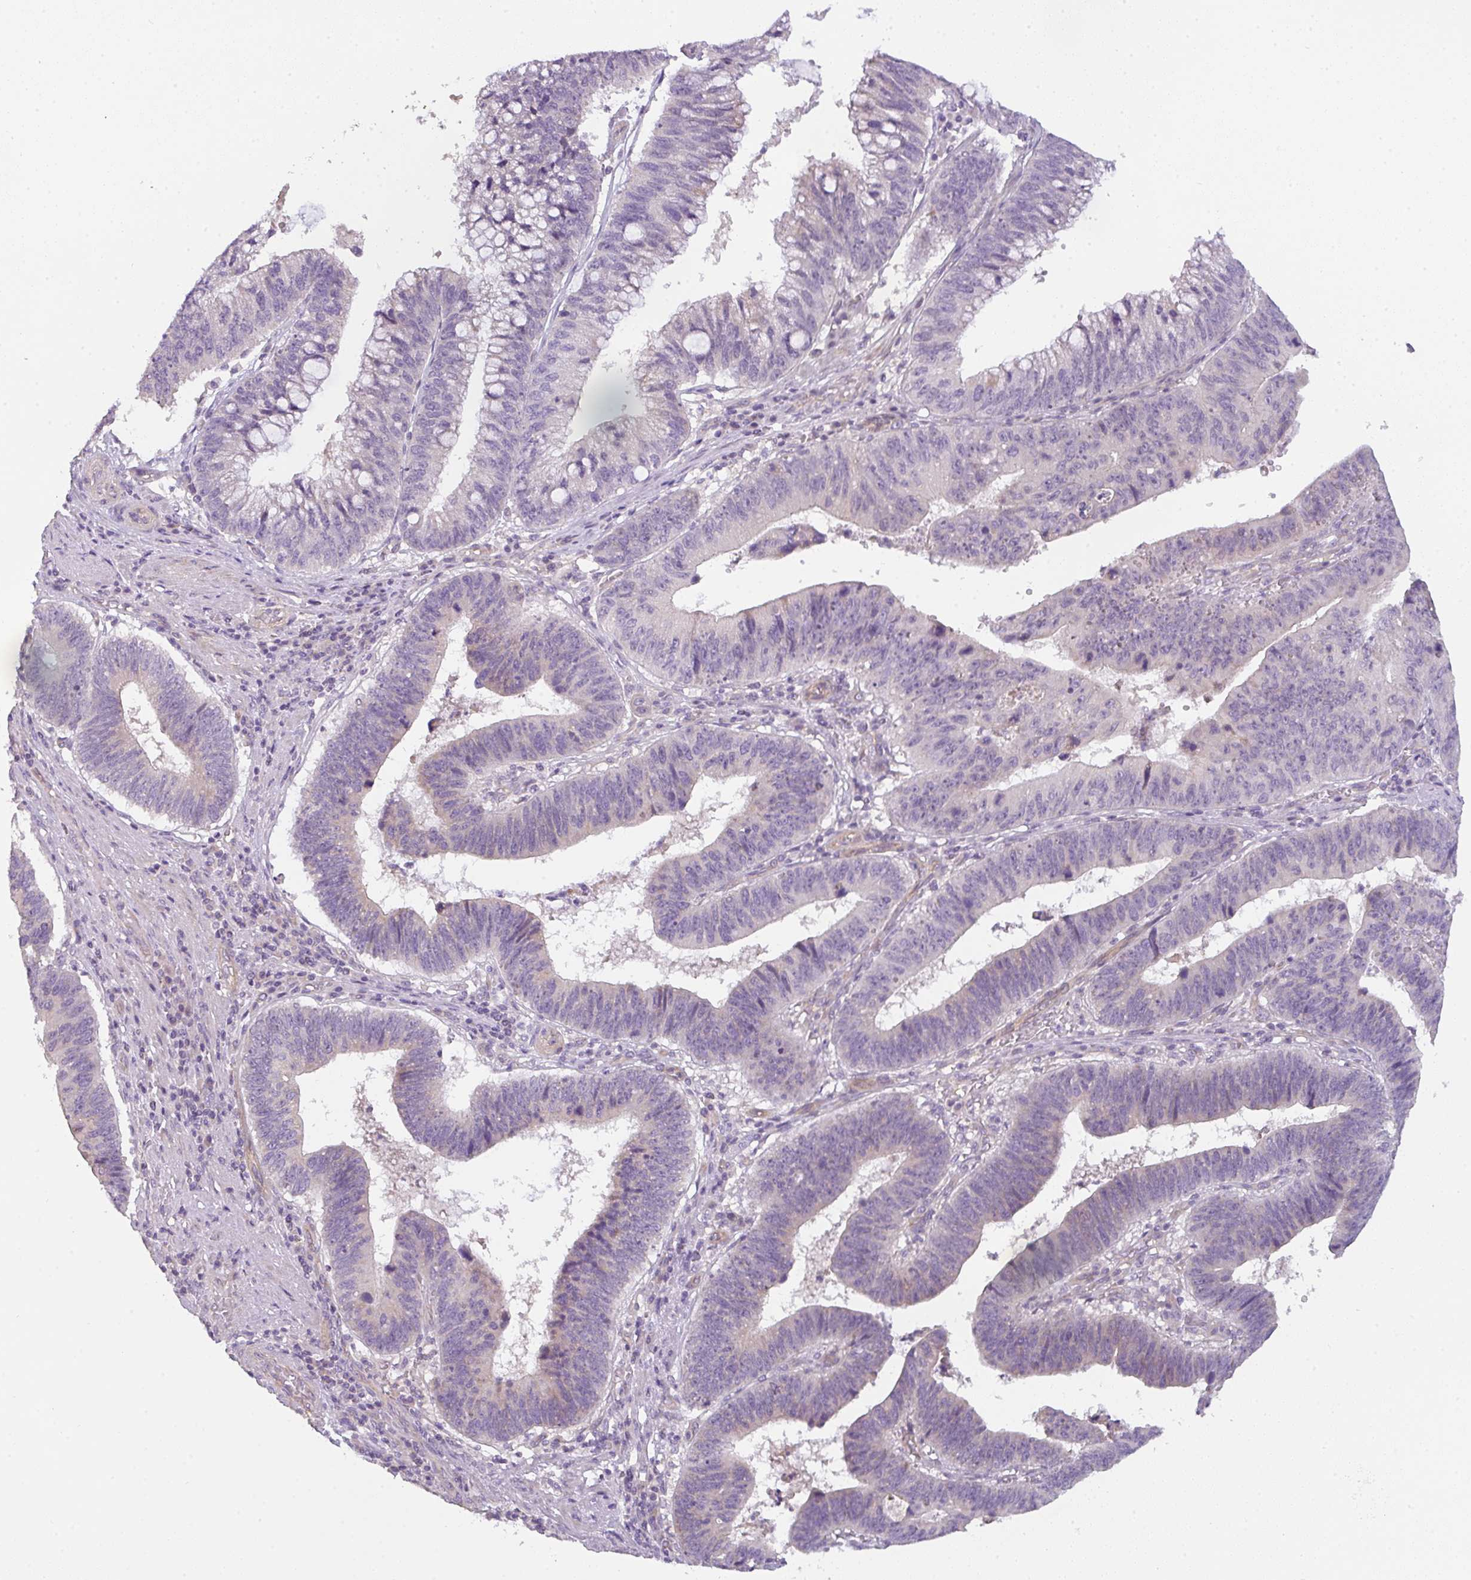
{"staining": {"intensity": "moderate", "quantity": "<25%", "location": "cytoplasmic/membranous"}, "tissue": "stomach cancer", "cell_type": "Tumor cells", "image_type": "cancer", "snomed": [{"axis": "morphology", "description": "Adenocarcinoma, NOS"}, {"axis": "topography", "description": "Stomach"}], "caption": "High-power microscopy captured an IHC photomicrograph of adenocarcinoma (stomach), revealing moderate cytoplasmic/membranous positivity in about <25% of tumor cells.", "gene": "FILIP1", "patient": {"sex": "male", "age": 59}}